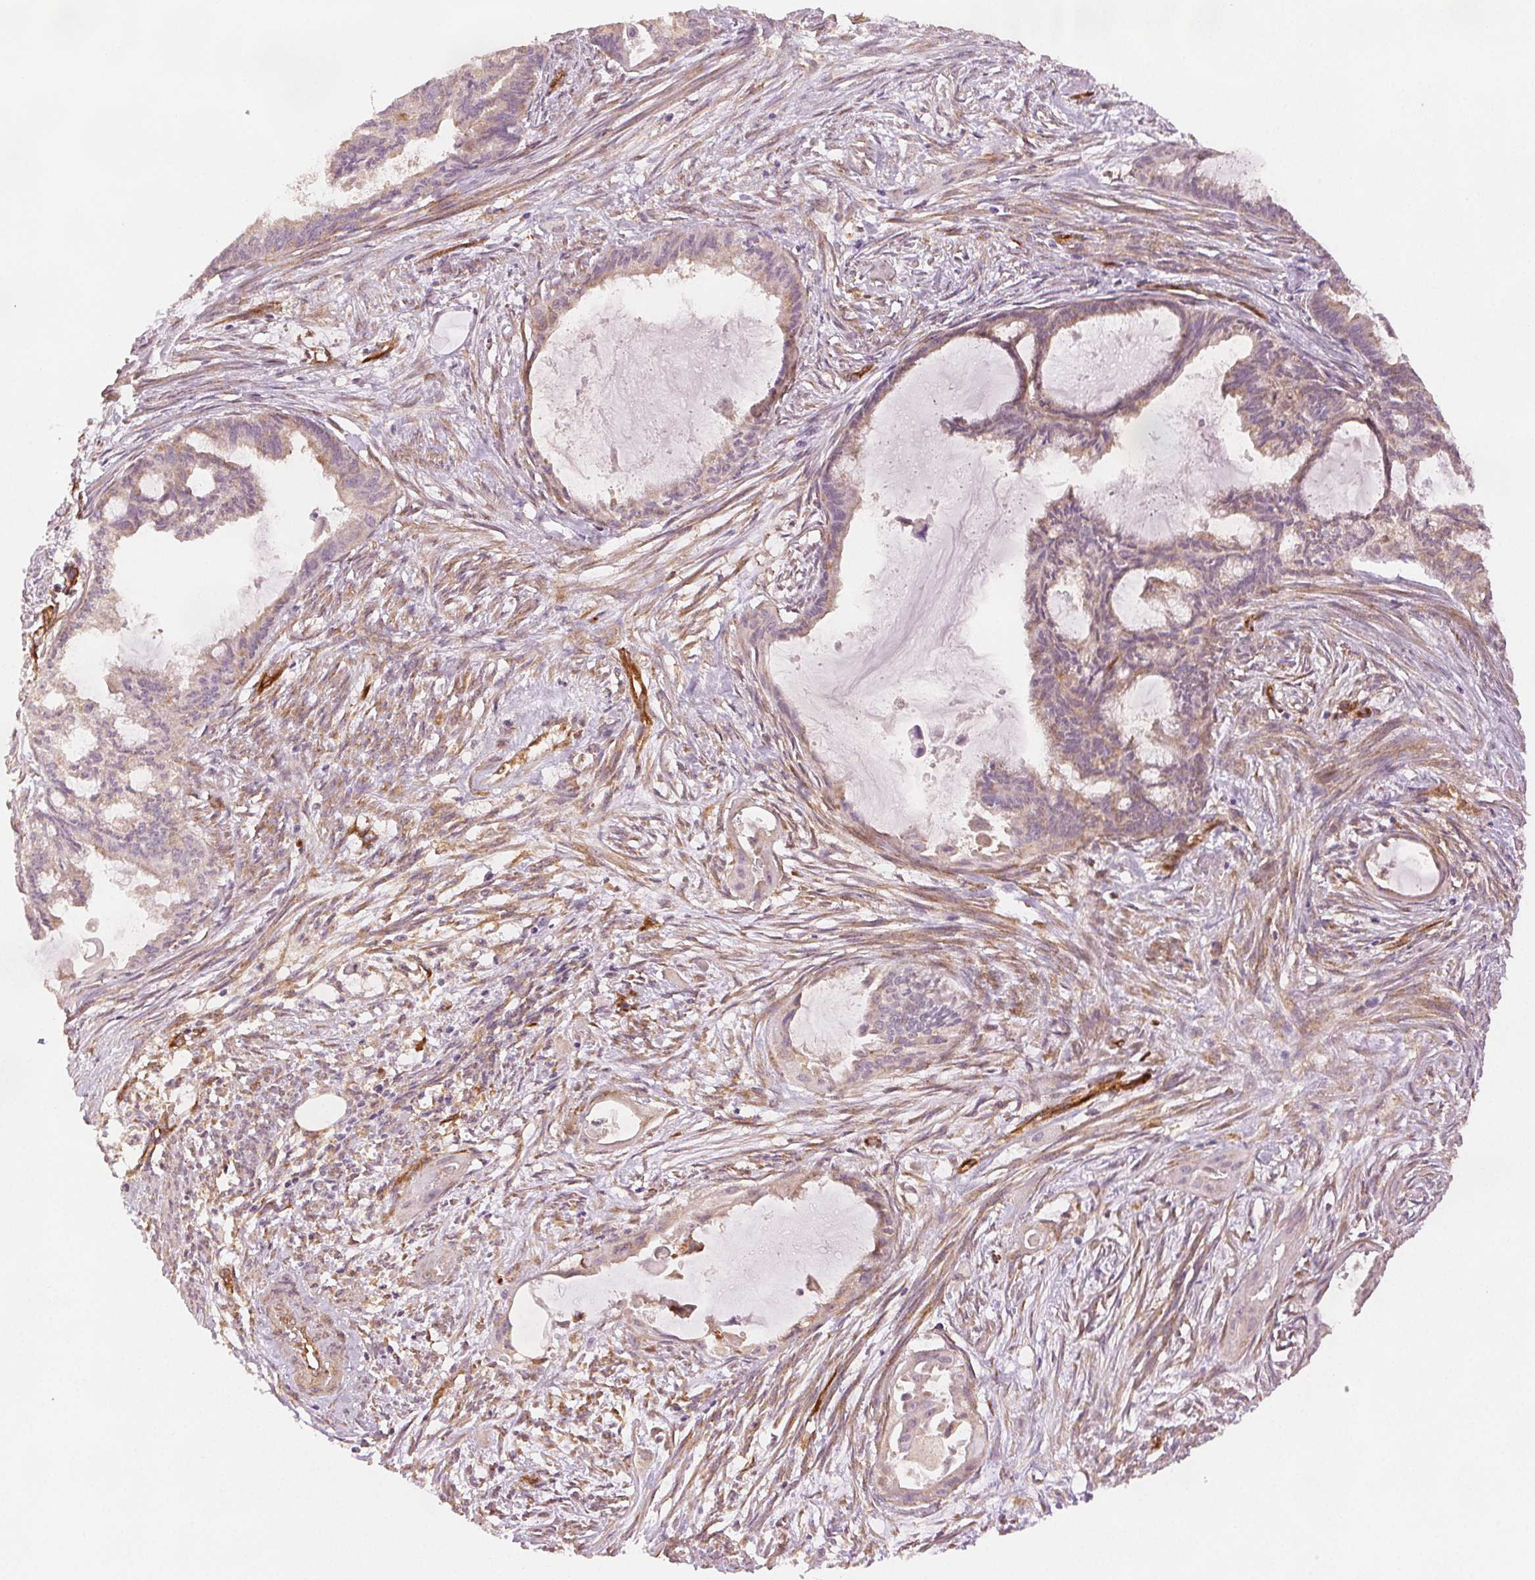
{"staining": {"intensity": "weak", "quantity": "<25%", "location": "cytoplasmic/membranous"}, "tissue": "endometrial cancer", "cell_type": "Tumor cells", "image_type": "cancer", "snomed": [{"axis": "morphology", "description": "Adenocarcinoma, NOS"}, {"axis": "topography", "description": "Endometrium"}], "caption": "Immunohistochemical staining of human endometrial cancer (adenocarcinoma) displays no significant expression in tumor cells.", "gene": "DIAPH2", "patient": {"sex": "female", "age": 86}}